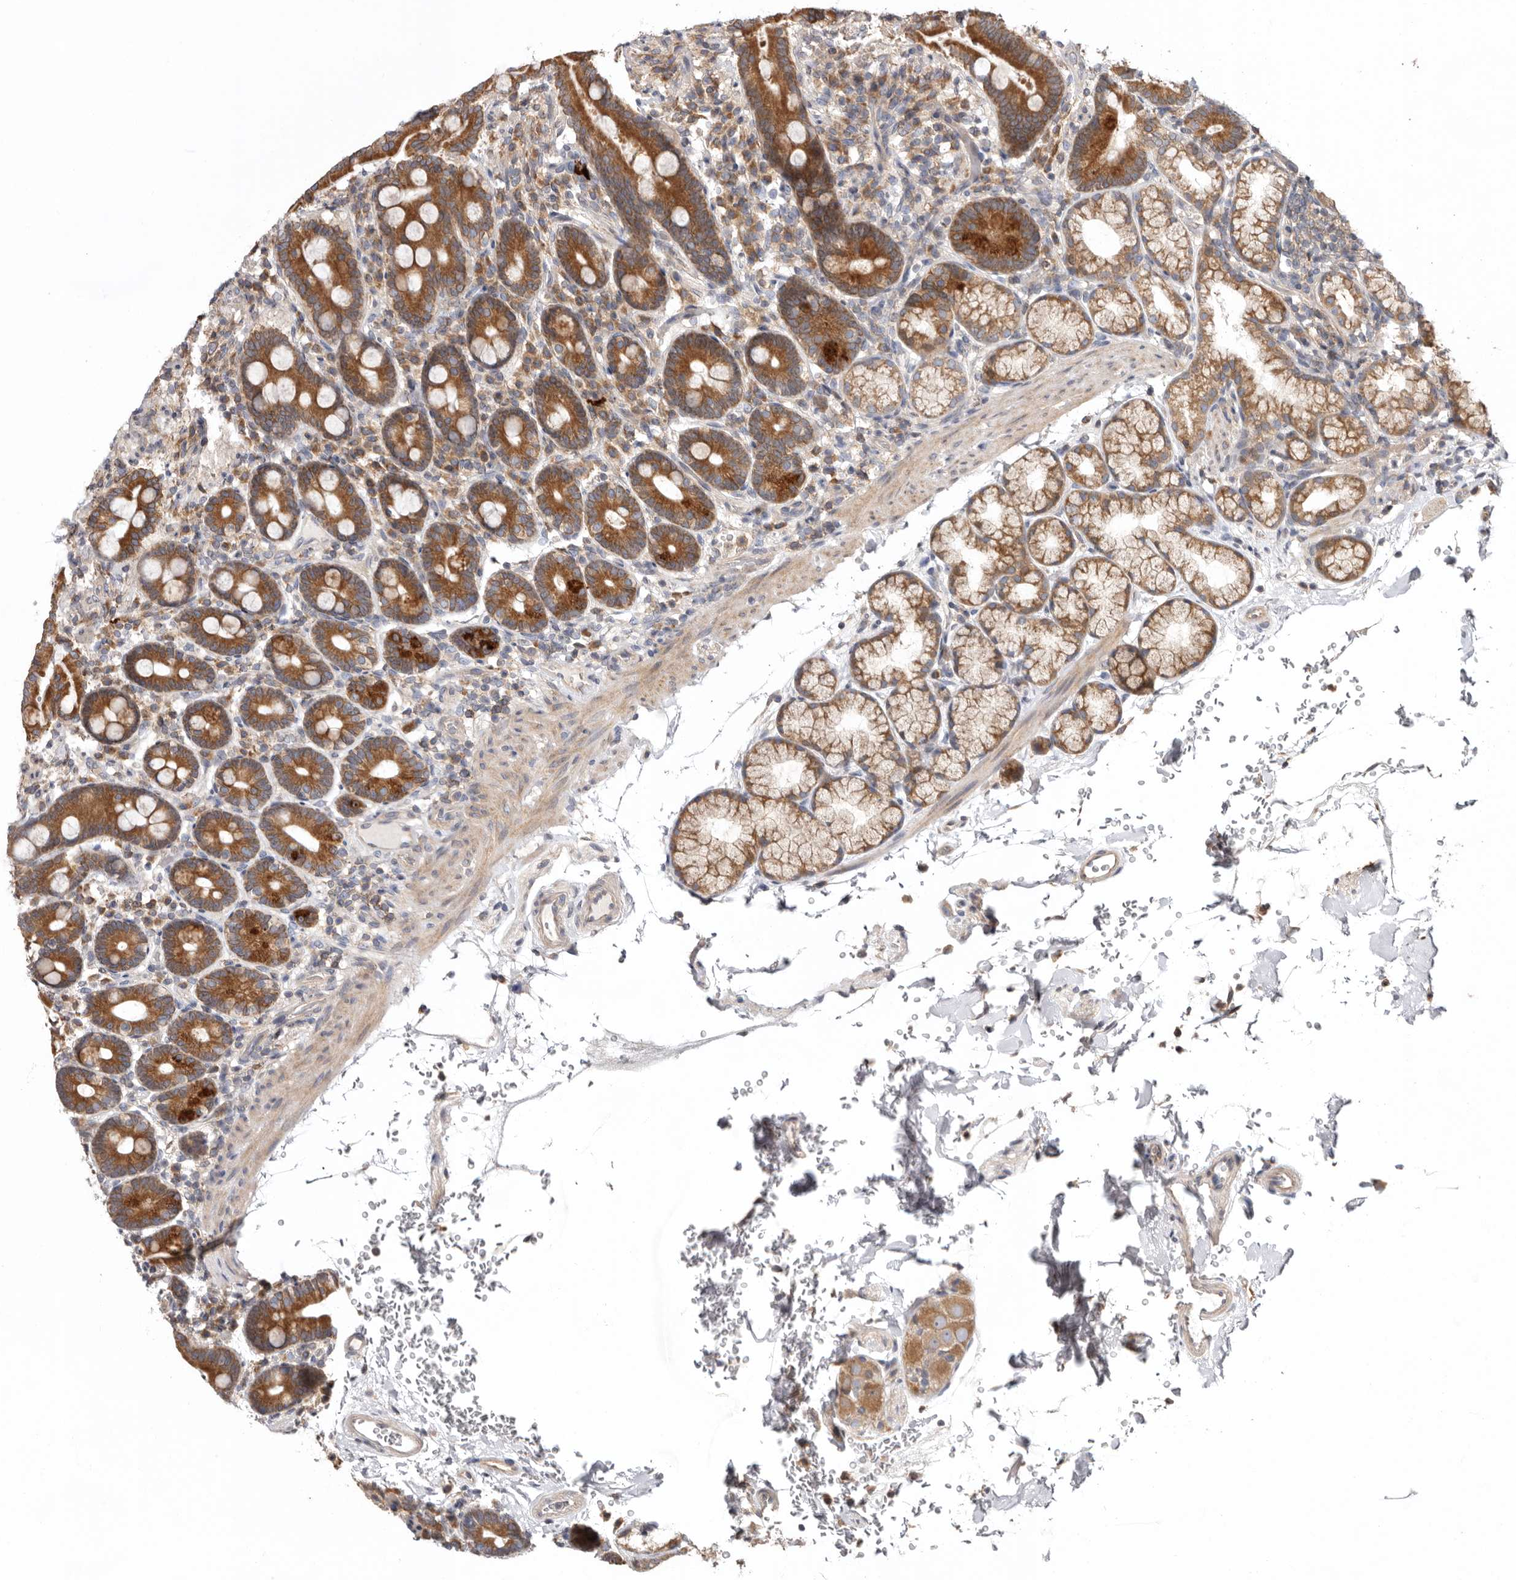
{"staining": {"intensity": "strong", "quantity": ">75%", "location": "cytoplasmic/membranous"}, "tissue": "duodenum", "cell_type": "Glandular cells", "image_type": "normal", "snomed": [{"axis": "morphology", "description": "Normal tissue, NOS"}, {"axis": "topography", "description": "Duodenum"}], "caption": "High-magnification brightfield microscopy of unremarkable duodenum stained with DAB (brown) and counterstained with hematoxylin (blue). glandular cells exhibit strong cytoplasmic/membranous staining is seen in about>75% of cells.", "gene": "TMUB1", "patient": {"sex": "male", "age": 54}}